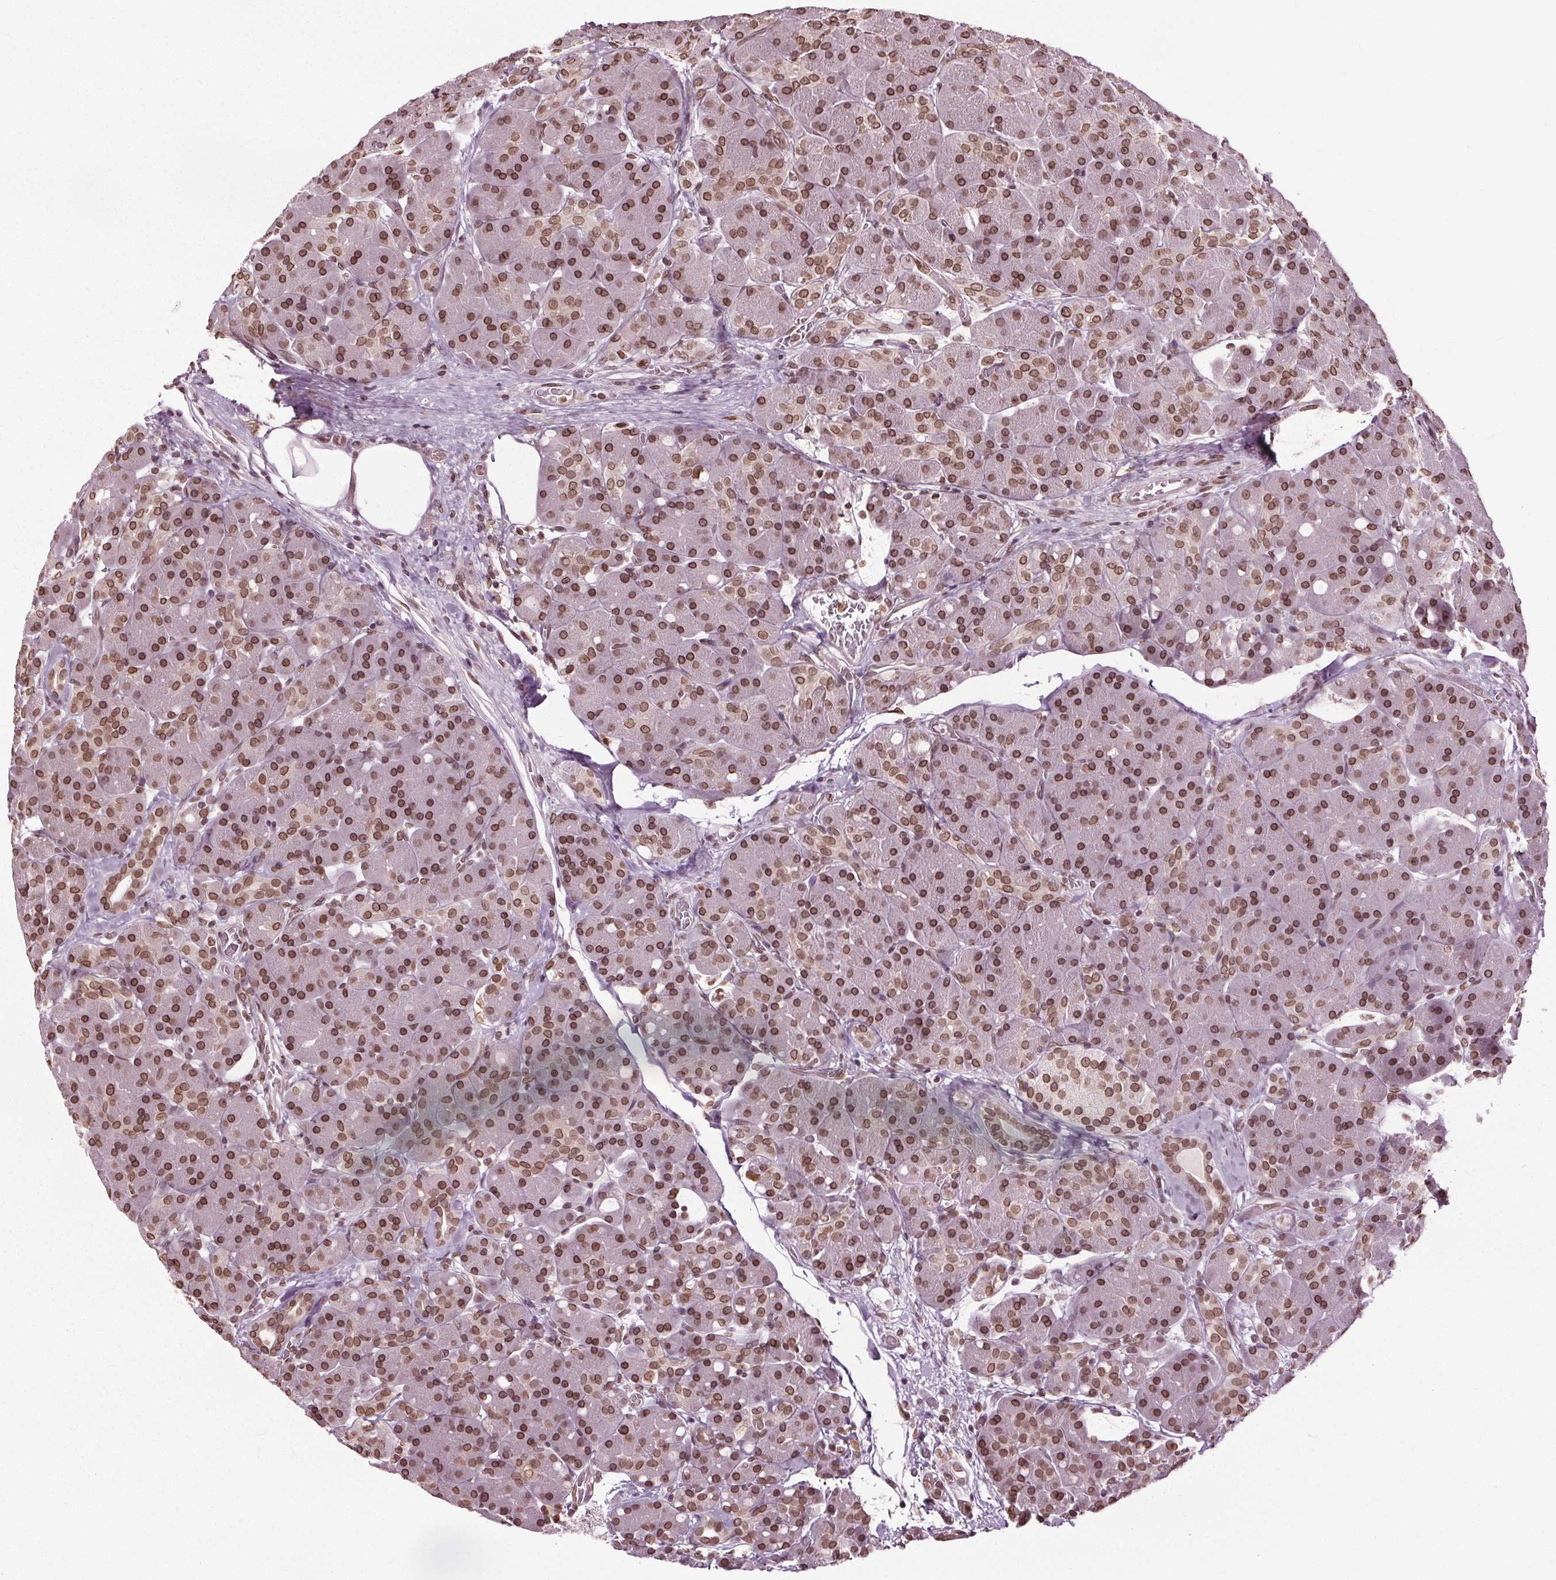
{"staining": {"intensity": "moderate", "quantity": ">75%", "location": "cytoplasmic/membranous,nuclear"}, "tissue": "pancreas", "cell_type": "Exocrine glandular cells", "image_type": "normal", "snomed": [{"axis": "morphology", "description": "Normal tissue, NOS"}, {"axis": "topography", "description": "Pancreas"}], "caption": "Benign pancreas shows moderate cytoplasmic/membranous,nuclear positivity in approximately >75% of exocrine glandular cells, visualized by immunohistochemistry.", "gene": "TTC39C", "patient": {"sex": "male", "age": 55}}